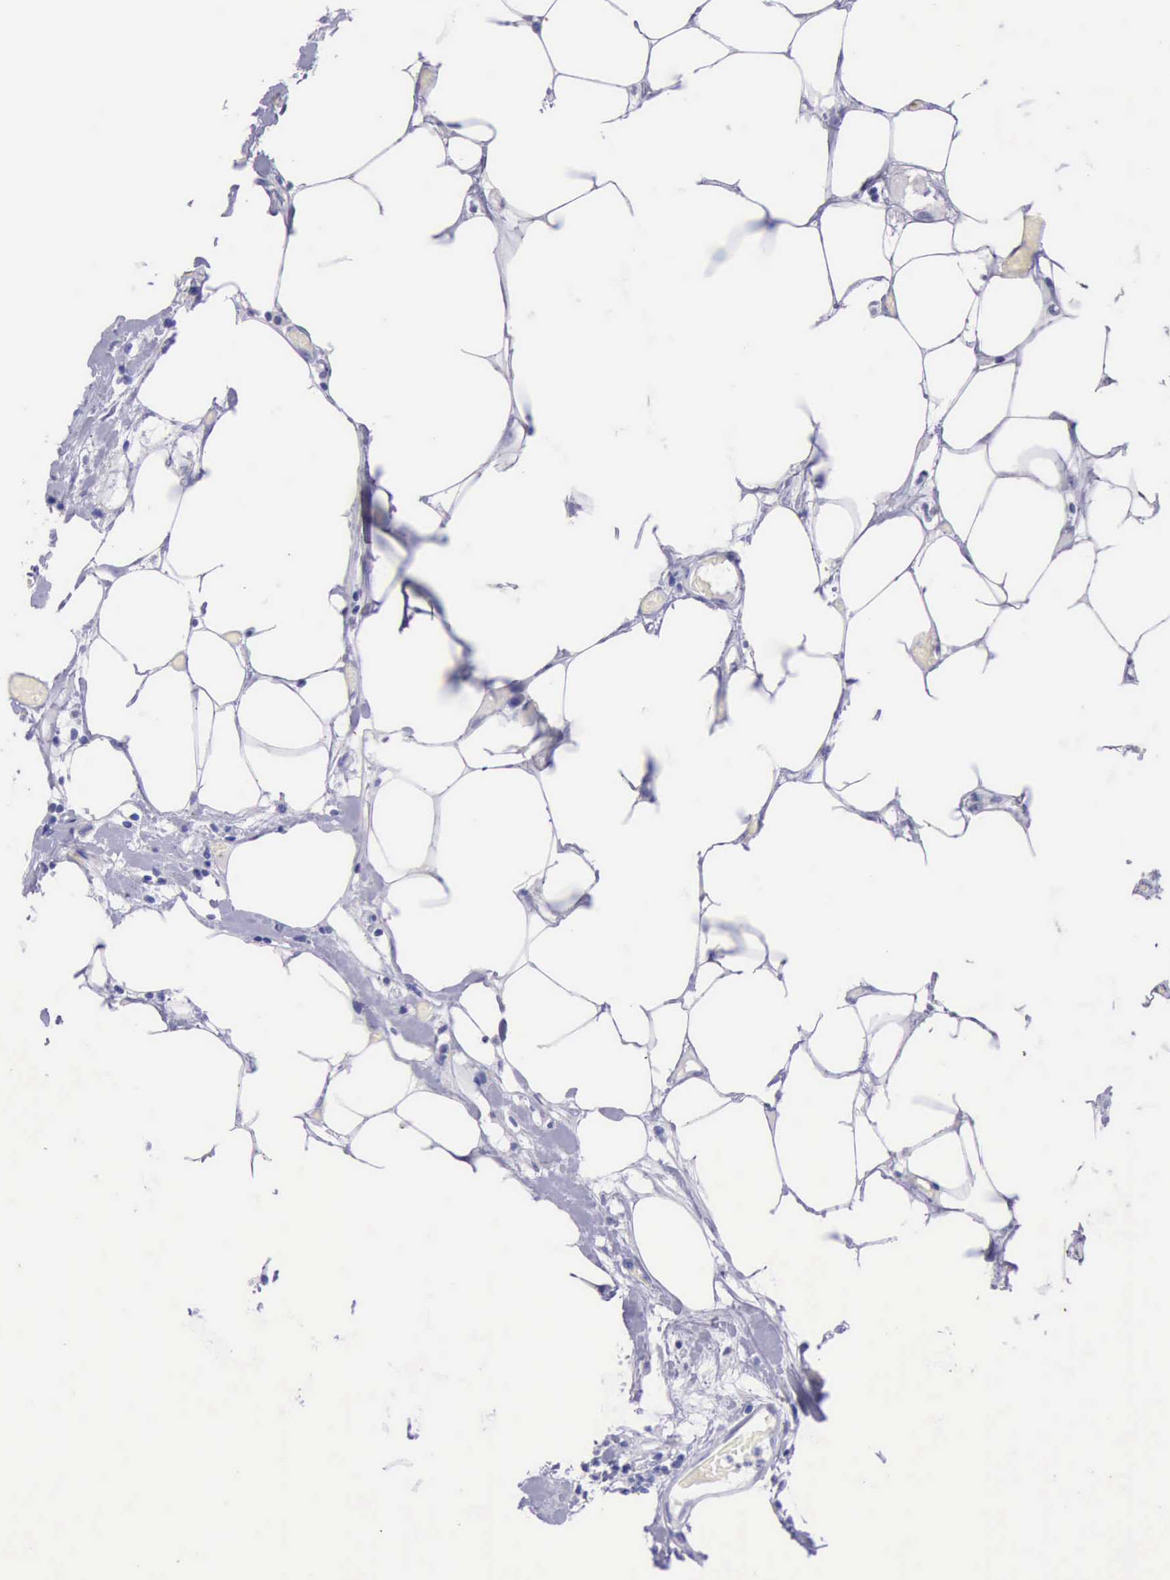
{"staining": {"intensity": "negative", "quantity": "none", "location": "none"}, "tissue": "lymphoma", "cell_type": "Tumor cells", "image_type": "cancer", "snomed": [{"axis": "morphology", "description": "Malignant lymphoma, non-Hodgkin's type, High grade"}, {"axis": "topography", "description": "Colon"}], "caption": "Image shows no significant protein expression in tumor cells of malignant lymphoma, non-Hodgkin's type (high-grade).", "gene": "KRT8", "patient": {"sex": "male", "age": 82}}